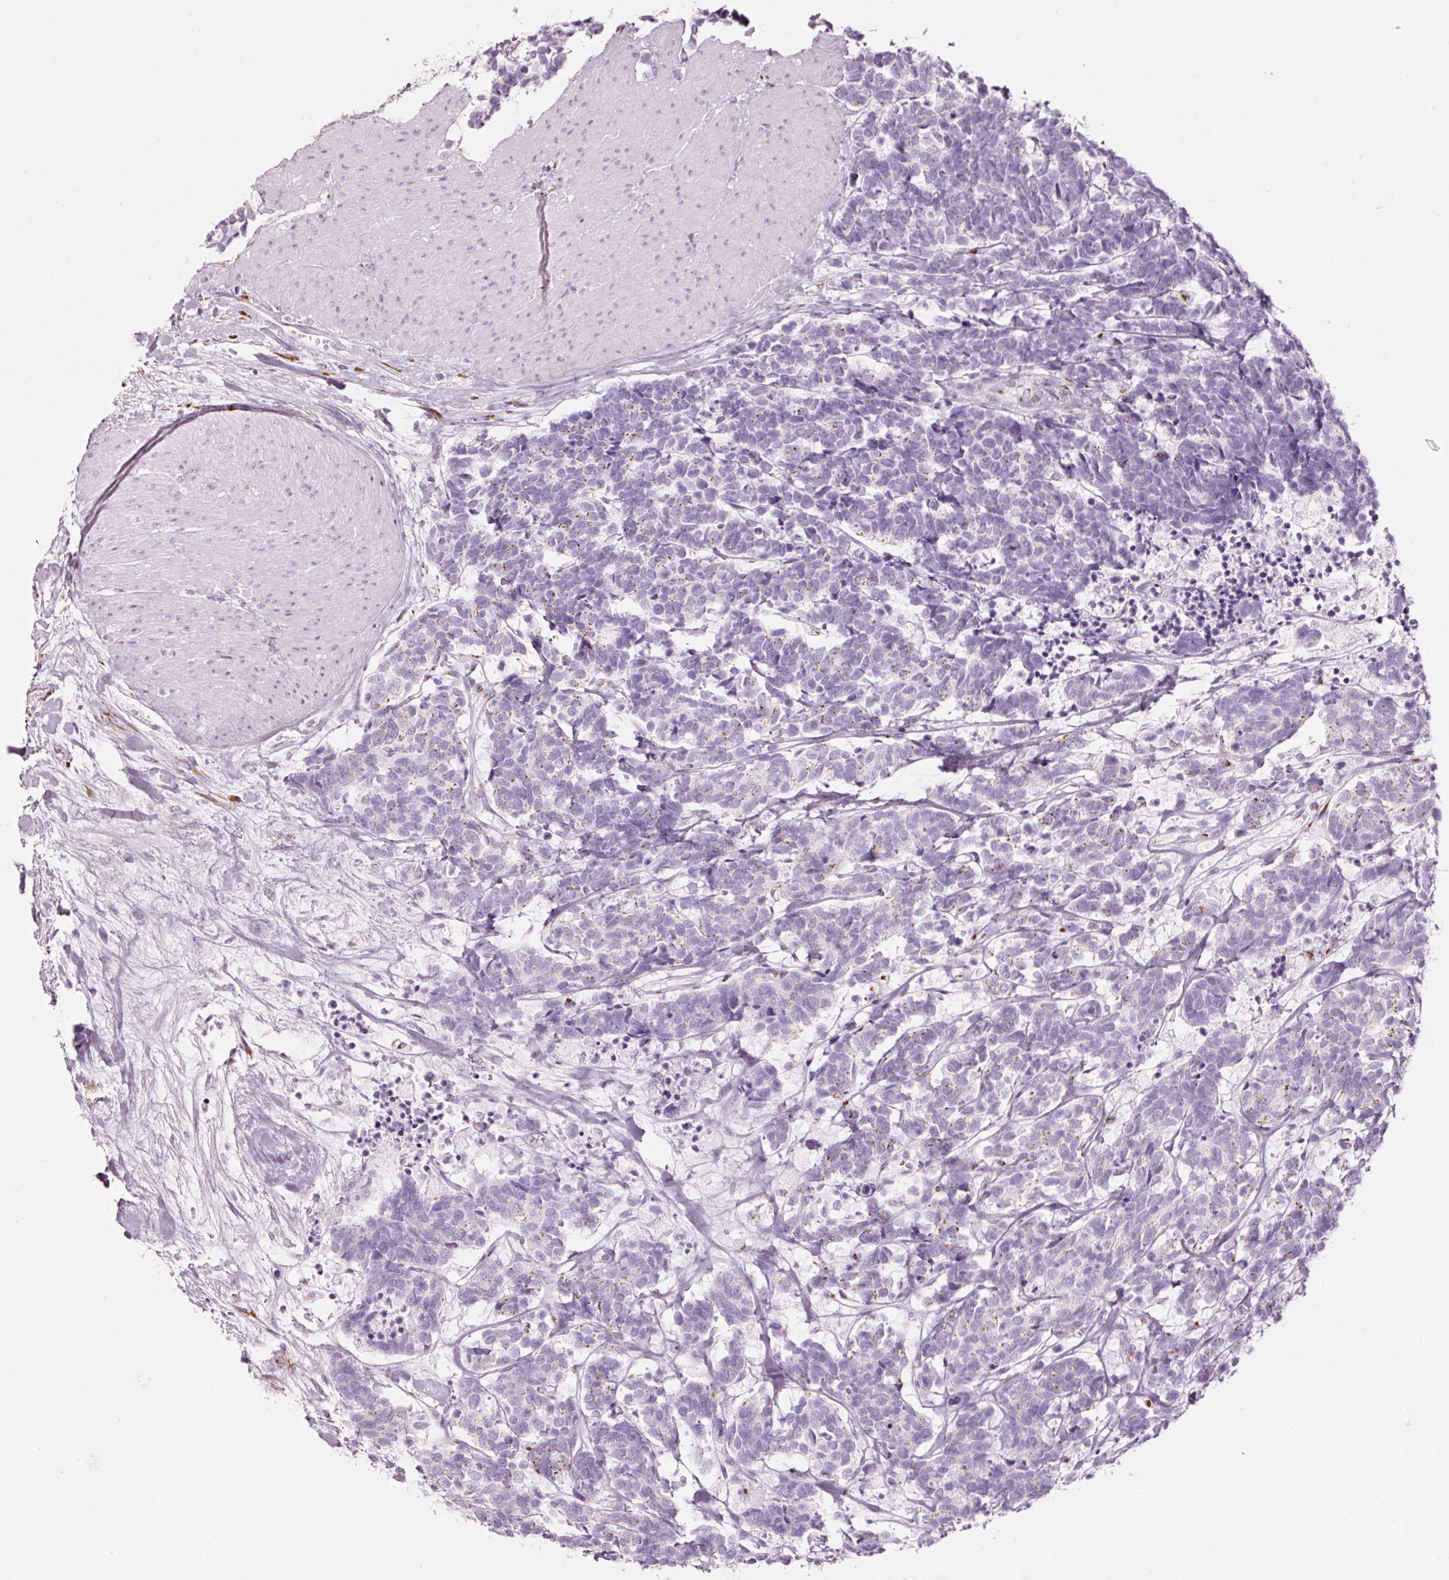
{"staining": {"intensity": "moderate", "quantity": "<25%", "location": "cytoplasmic/membranous"}, "tissue": "carcinoid", "cell_type": "Tumor cells", "image_type": "cancer", "snomed": [{"axis": "morphology", "description": "Carcinoma, NOS"}, {"axis": "morphology", "description": "Carcinoid, malignant, NOS"}, {"axis": "topography", "description": "Urinary bladder"}], "caption": "Carcinoid stained for a protein exhibits moderate cytoplasmic/membranous positivity in tumor cells.", "gene": "SDF4", "patient": {"sex": "male", "age": 57}}